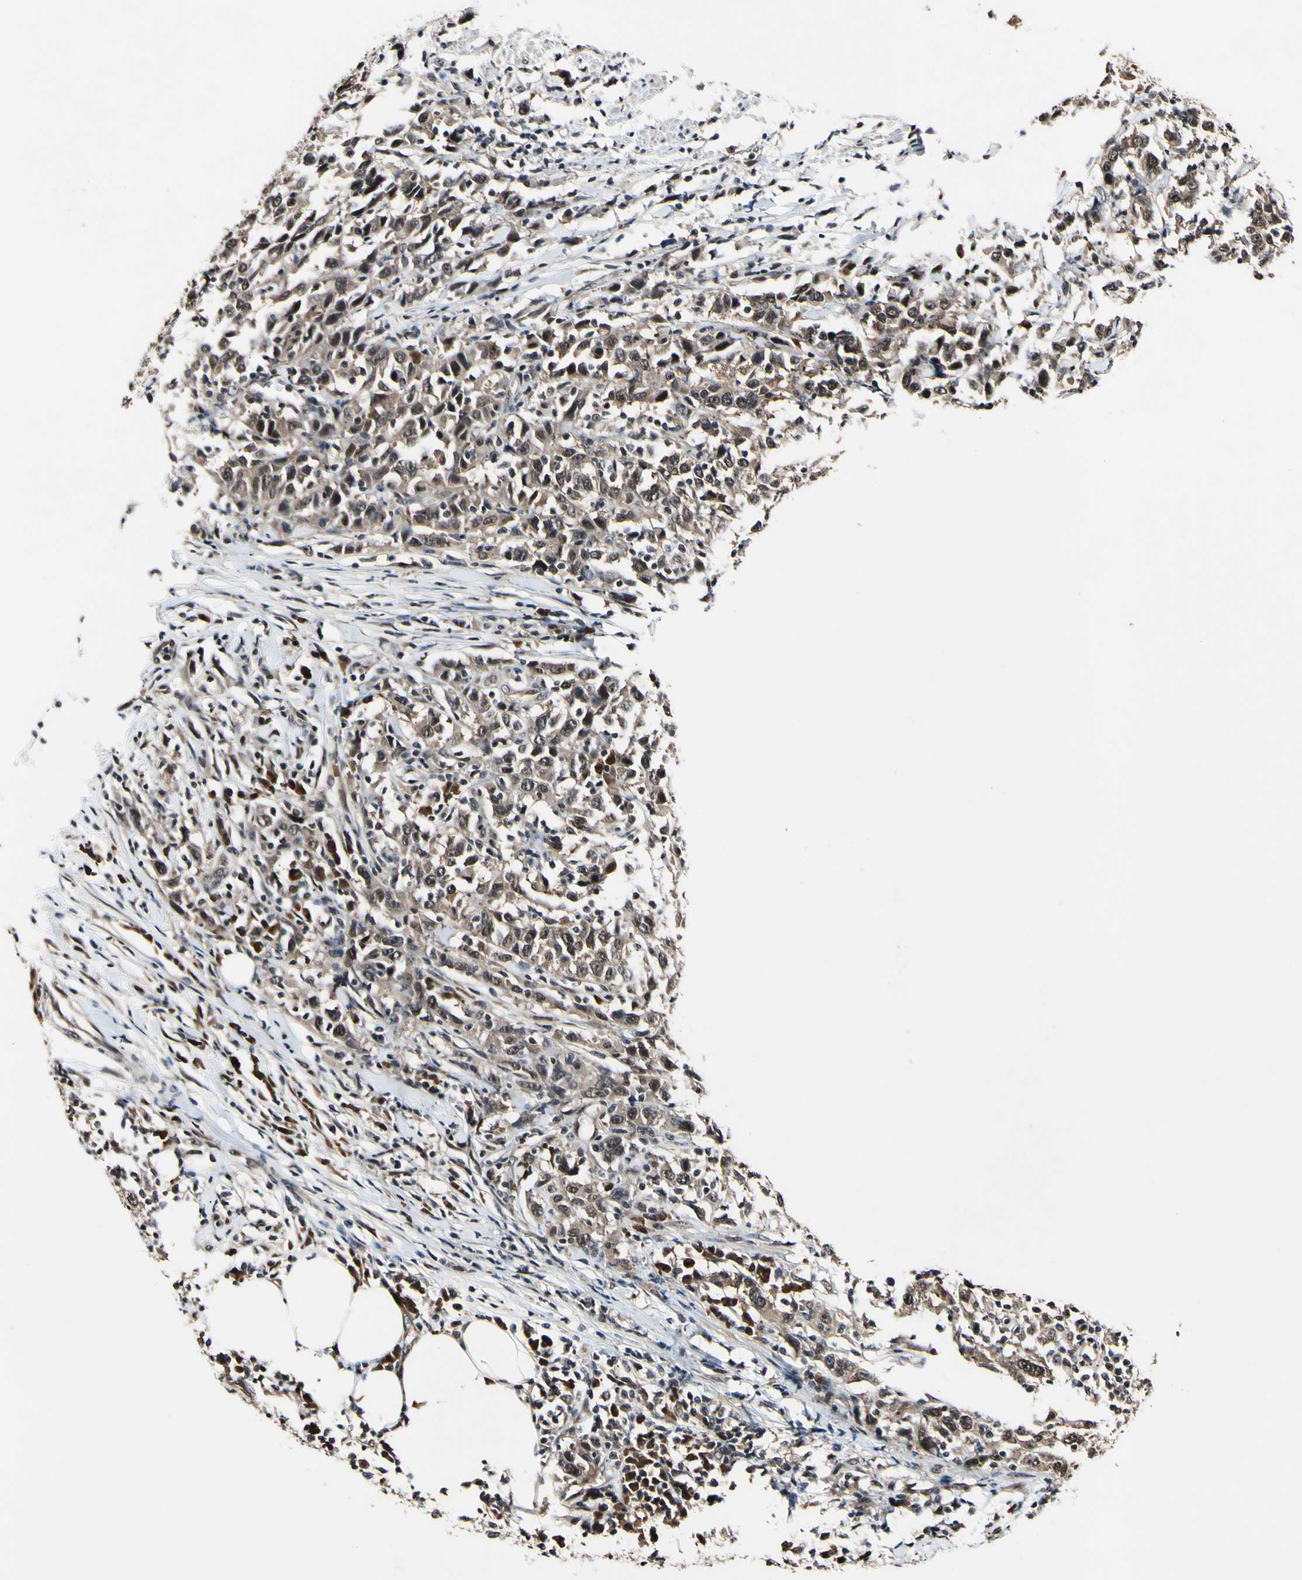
{"staining": {"intensity": "weak", "quantity": ">75%", "location": "cytoplasmic/membranous,nuclear"}, "tissue": "urothelial cancer", "cell_type": "Tumor cells", "image_type": "cancer", "snomed": [{"axis": "morphology", "description": "Urothelial carcinoma, High grade"}, {"axis": "topography", "description": "Urinary bladder"}], "caption": "Immunohistochemistry micrograph of urothelial cancer stained for a protein (brown), which displays low levels of weak cytoplasmic/membranous and nuclear positivity in about >75% of tumor cells.", "gene": "PSMD10", "patient": {"sex": "male", "age": 61}}